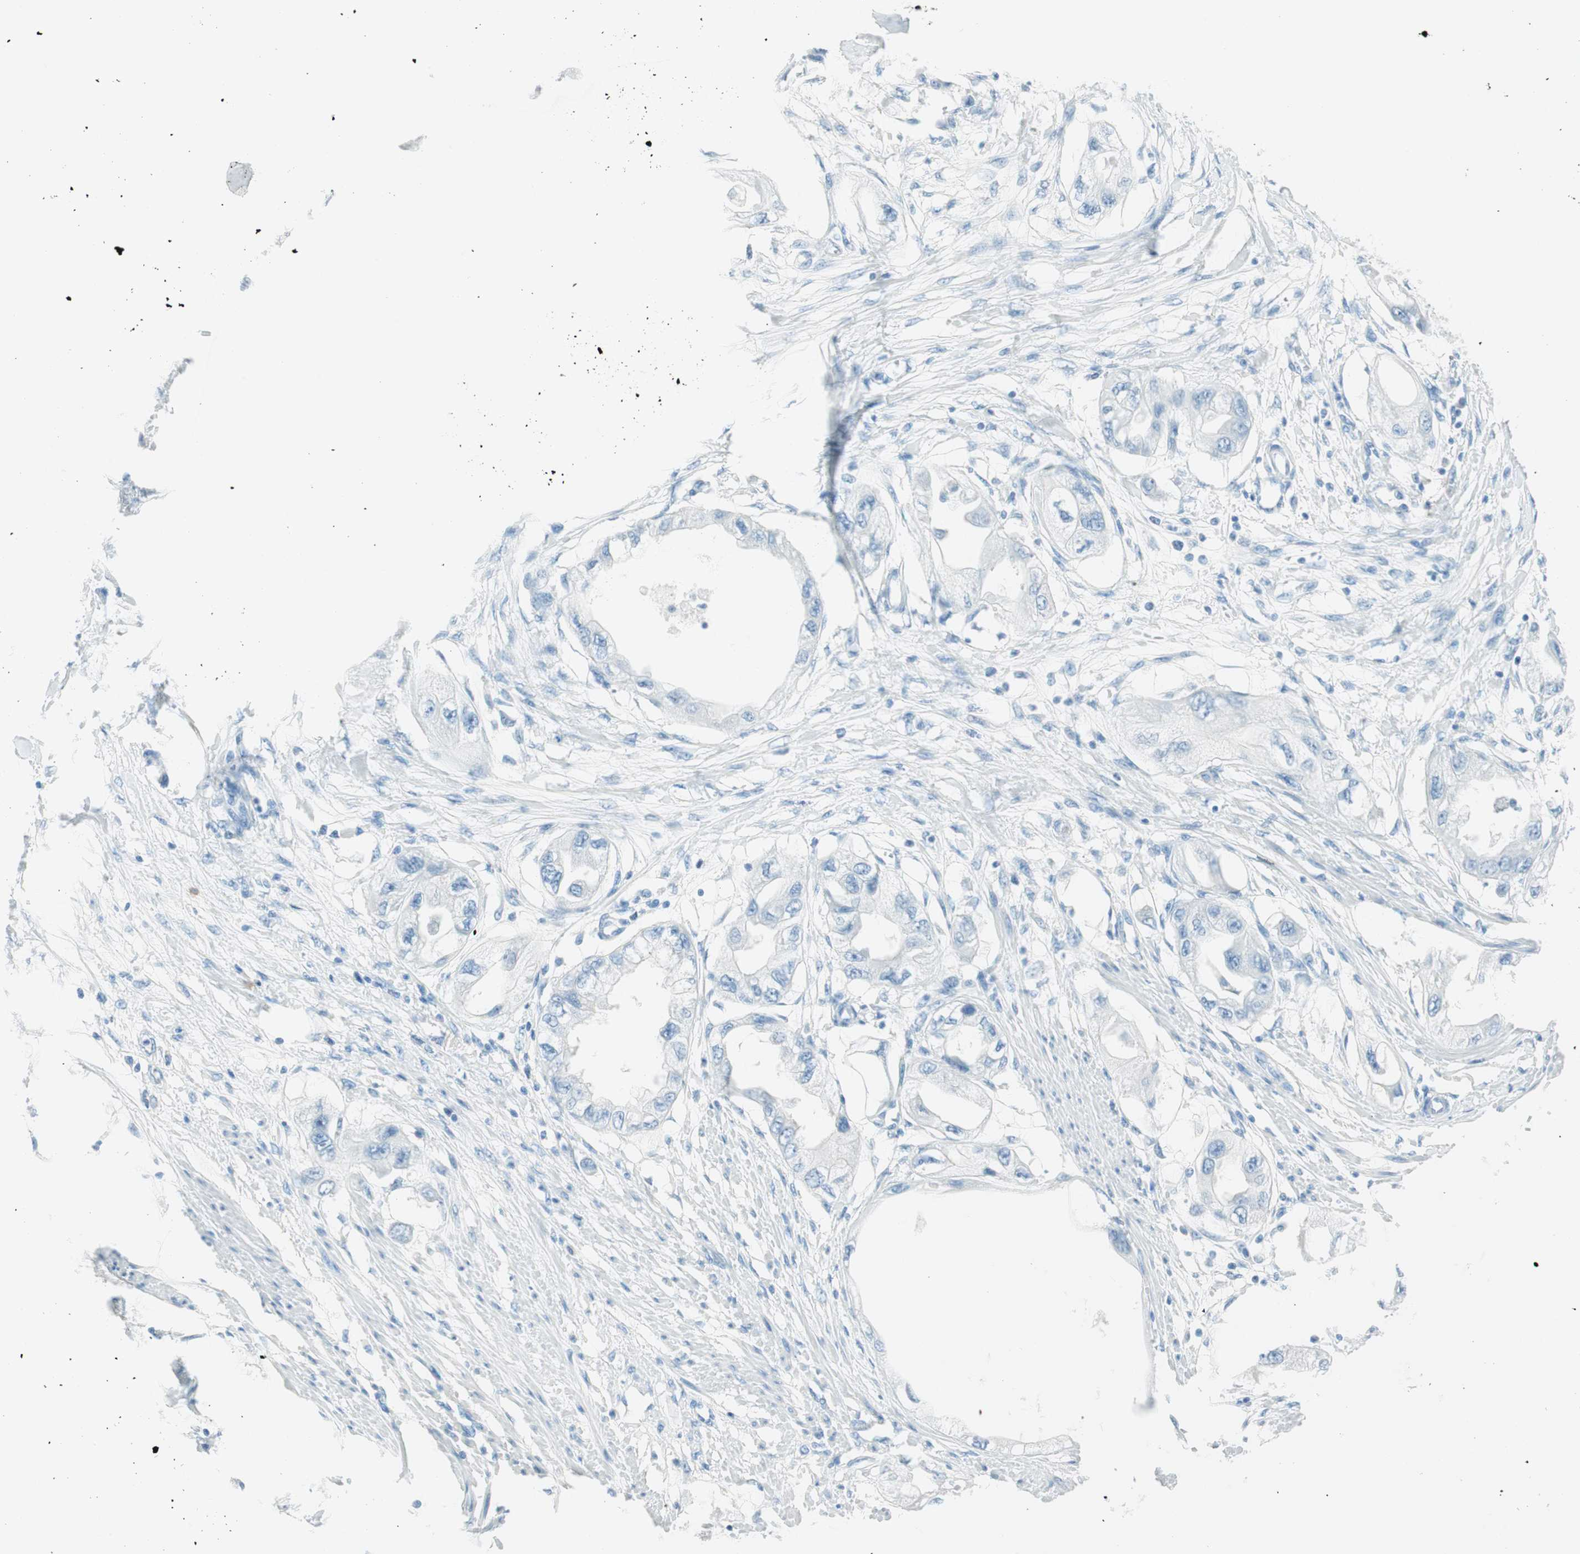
{"staining": {"intensity": "negative", "quantity": "none", "location": "none"}, "tissue": "endometrial cancer", "cell_type": "Tumor cells", "image_type": "cancer", "snomed": [{"axis": "morphology", "description": "Adenocarcinoma, NOS"}, {"axis": "topography", "description": "Endometrium"}], "caption": "The immunohistochemistry histopathology image has no significant staining in tumor cells of endometrial cancer tissue.", "gene": "TNFRSF13C", "patient": {"sex": "female", "age": 67}}